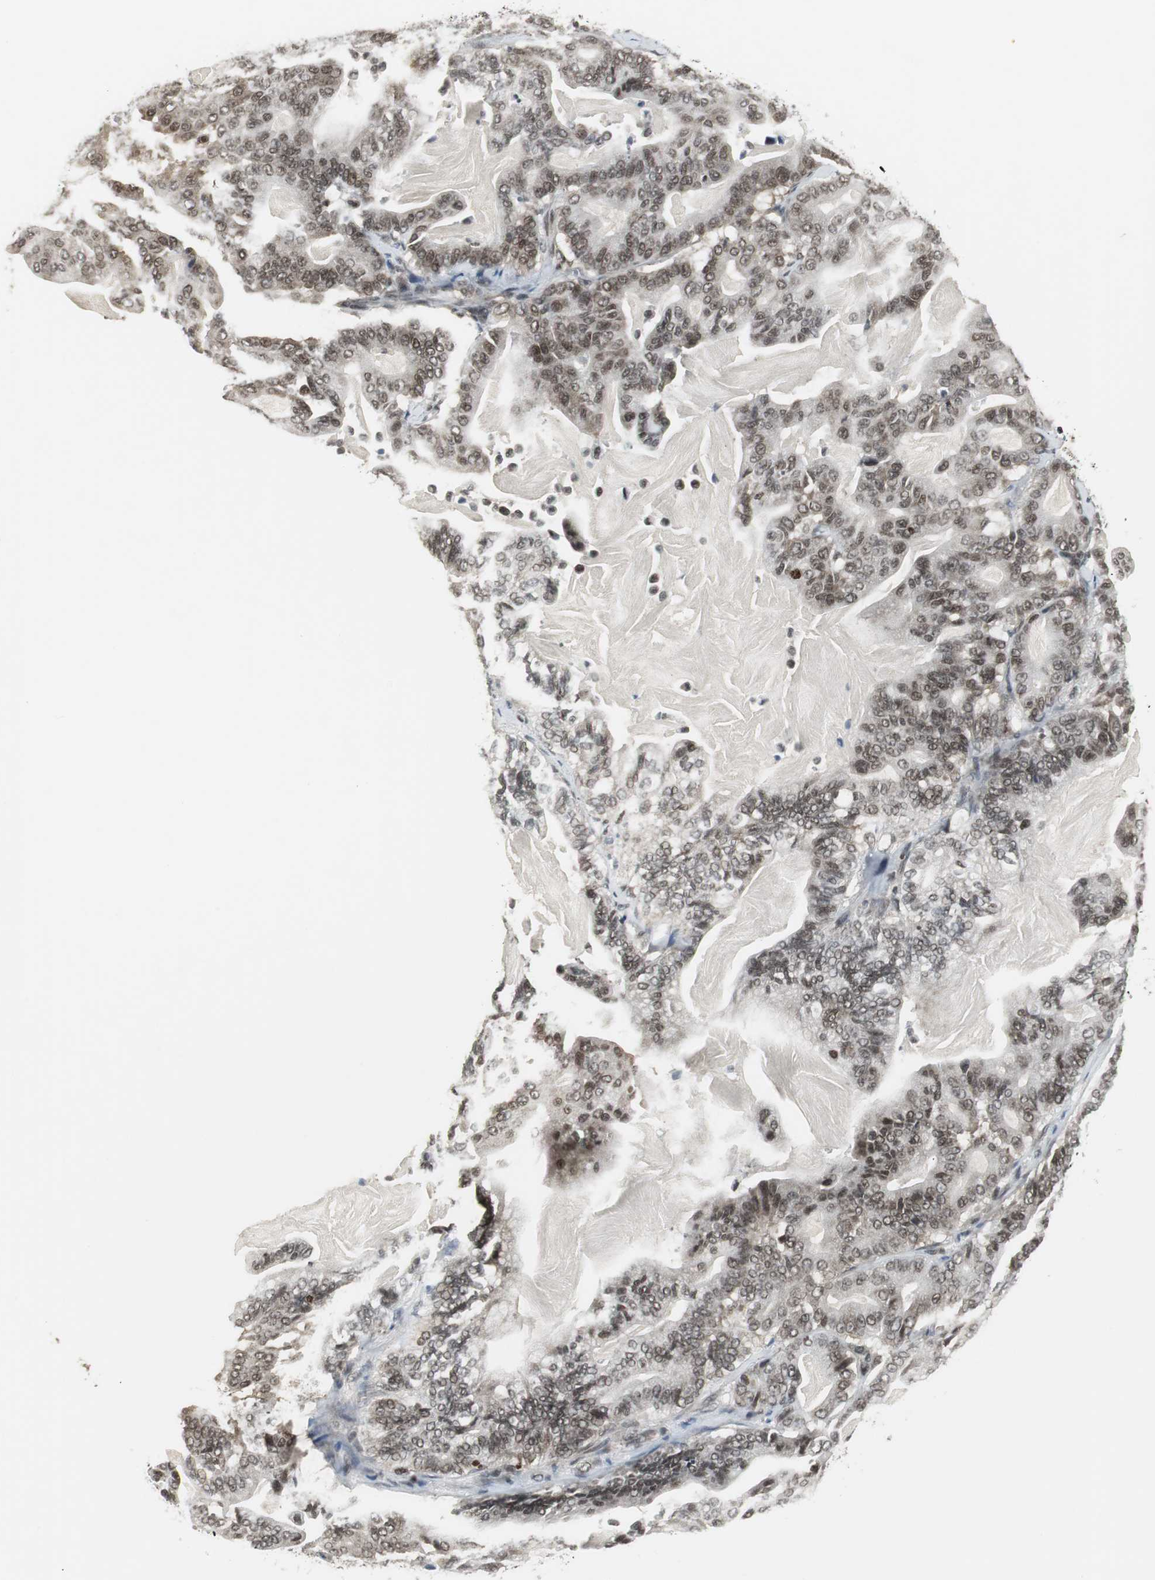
{"staining": {"intensity": "weak", "quantity": ">75%", "location": "nuclear"}, "tissue": "pancreatic cancer", "cell_type": "Tumor cells", "image_type": "cancer", "snomed": [{"axis": "morphology", "description": "Adenocarcinoma, NOS"}, {"axis": "topography", "description": "Pancreas"}], "caption": "Immunohistochemical staining of human pancreatic cancer displays low levels of weak nuclear protein positivity in about >75% of tumor cells.", "gene": "MPG", "patient": {"sex": "male", "age": 63}}